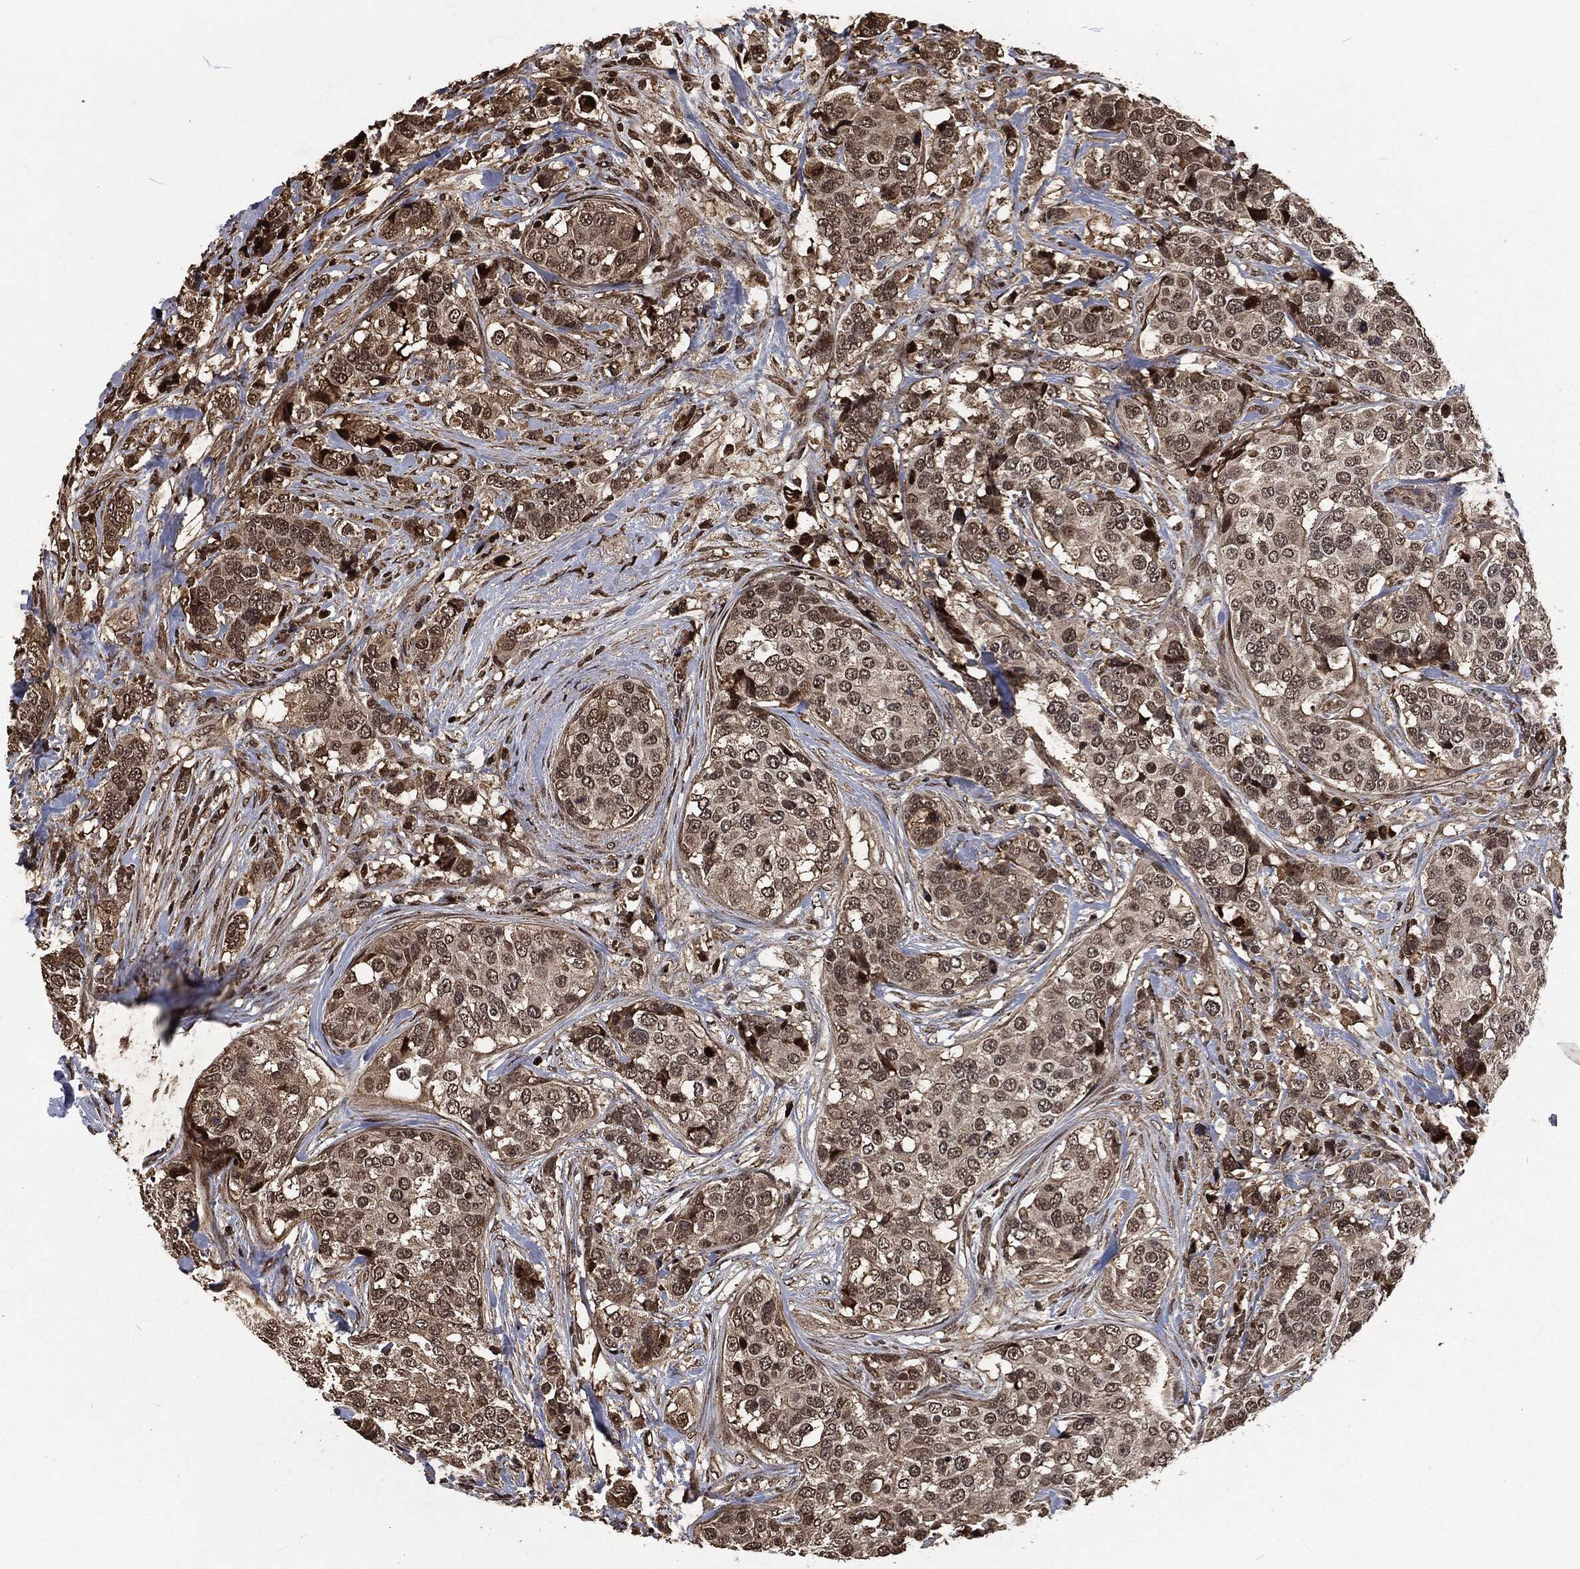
{"staining": {"intensity": "strong", "quantity": "<25%", "location": "cytoplasmic/membranous,nuclear"}, "tissue": "breast cancer", "cell_type": "Tumor cells", "image_type": "cancer", "snomed": [{"axis": "morphology", "description": "Lobular carcinoma"}, {"axis": "topography", "description": "Breast"}], "caption": "IHC of breast cancer (lobular carcinoma) reveals medium levels of strong cytoplasmic/membranous and nuclear positivity in about <25% of tumor cells. The staining was performed using DAB to visualize the protein expression in brown, while the nuclei were stained in blue with hematoxylin (Magnification: 20x).", "gene": "SNAI1", "patient": {"sex": "female", "age": 59}}